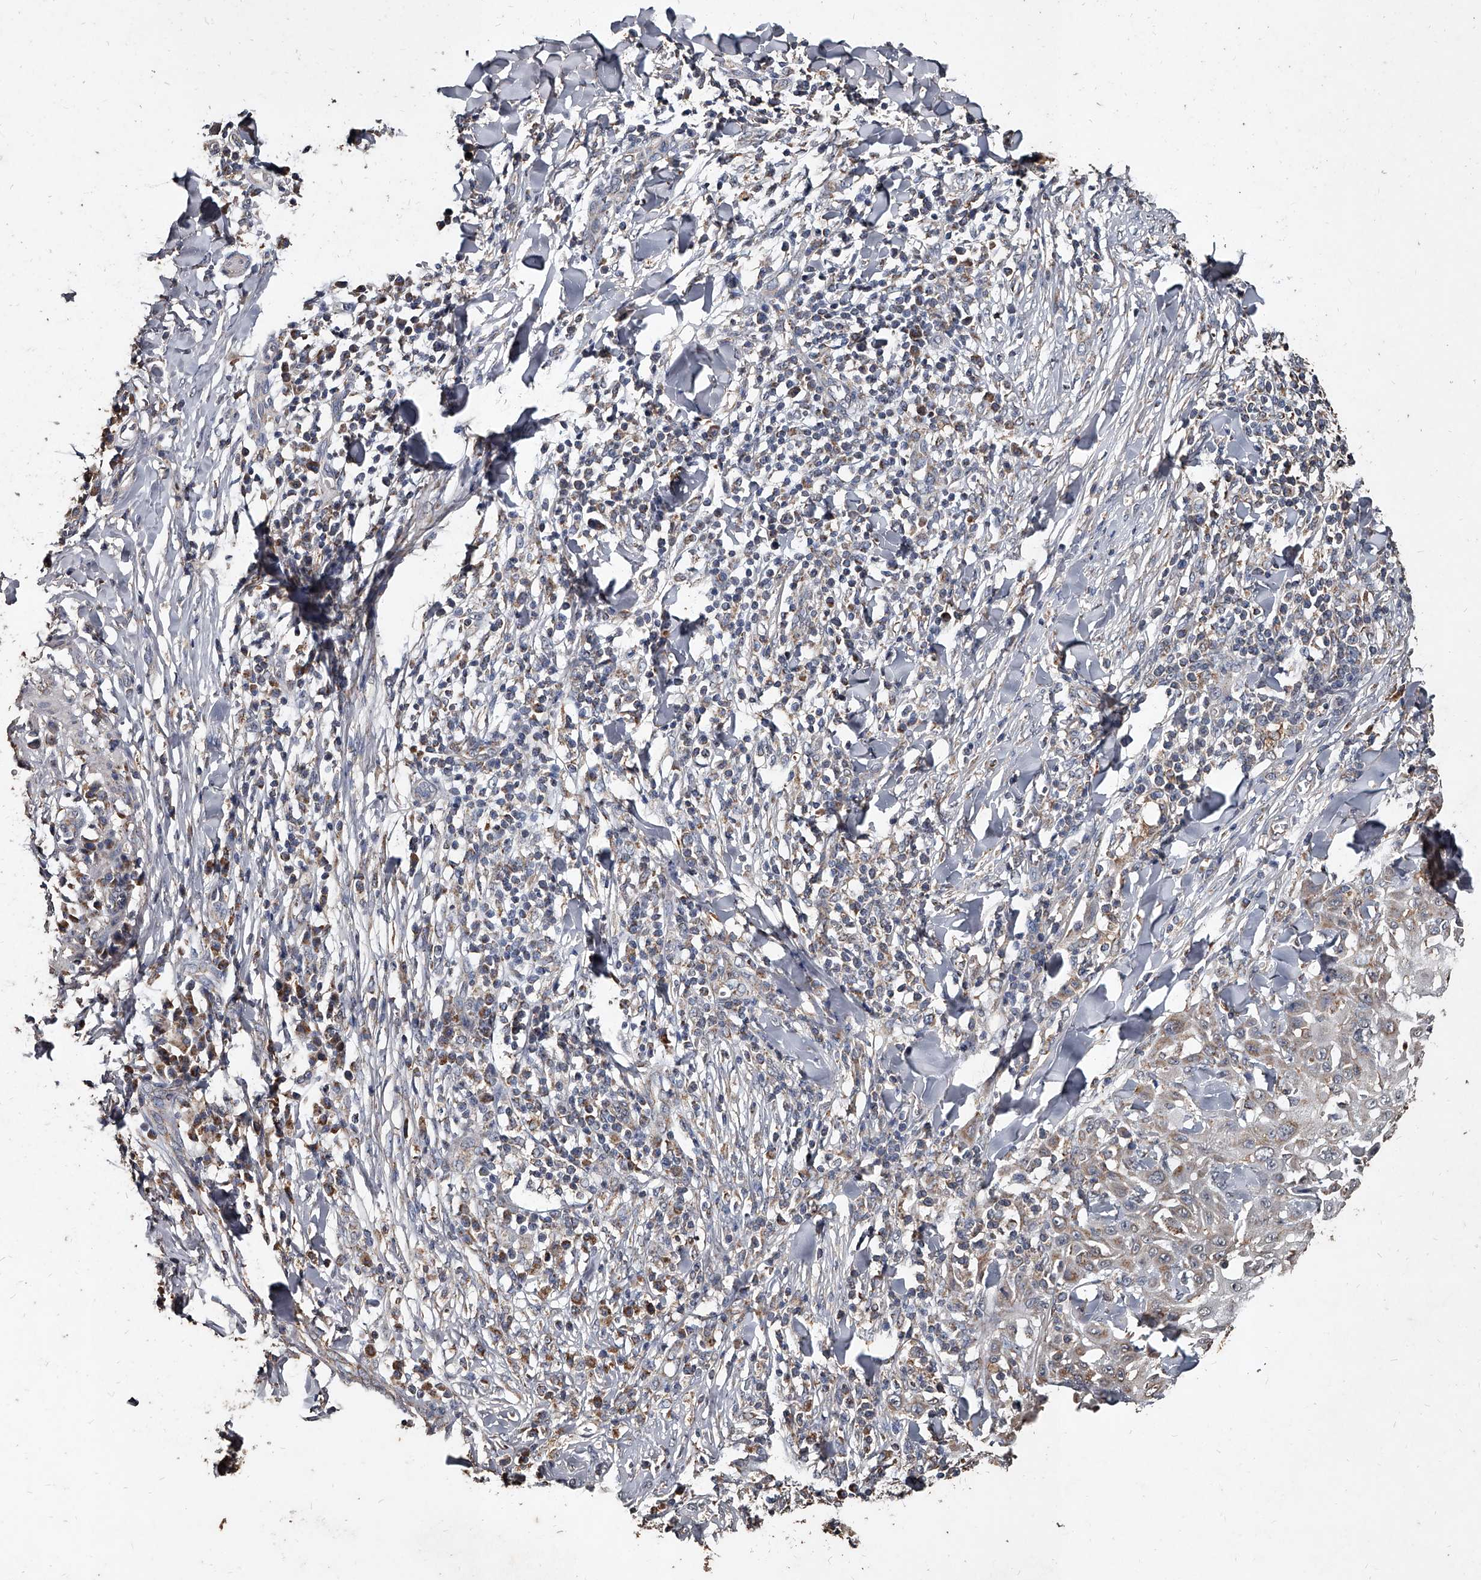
{"staining": {"intensity": "weak", "quantity": ">75%", "location": "cytoplasmic/membranous"}, "tissue": "skin cancer", "cell_type": "Tumor cells", "image_type": "cancer", "snomed": [{"axis": "morphology", "description": "Squamous cell carcinoma, NOS"}, {"axis": "topography", "description": "Skin"}], "caption": "IHC (DAB (3,3'-diaminobenzidine)) staining of skin cancer (squamous cell carcinoma) shows weak cytoplasmic/membranous protein expression in approximately >75% of tumor cells. The staining was performed using DAB to visualize the protein expression in brown, while the nuclei were stained in blue with hematoxylin (Magnification: 20x).", "gene": "GPR183", "patient": {"sex": "male", "age": 24}}